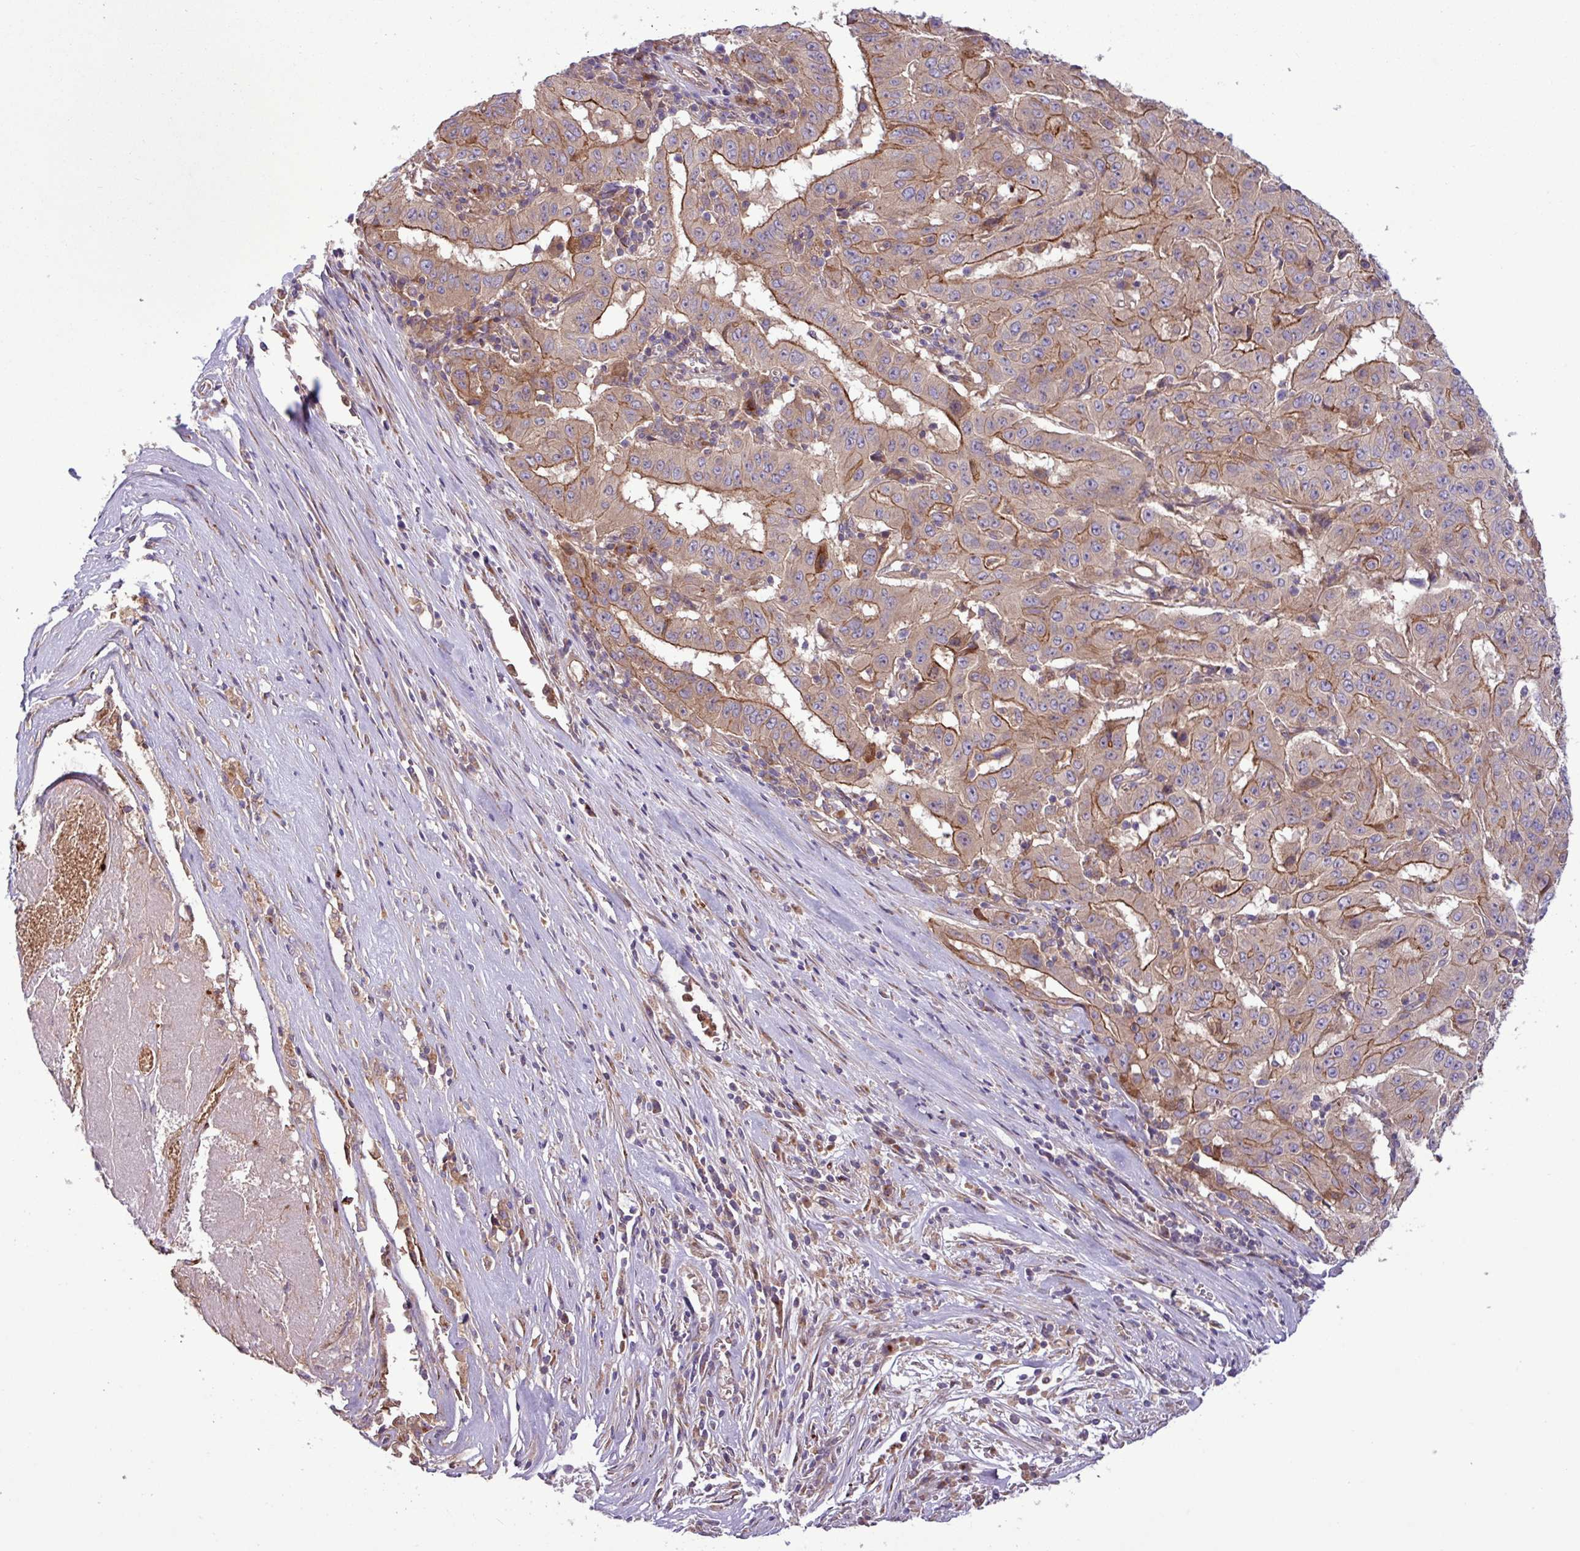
{"staining": {"intensity": "moderate", "quantity": "25%-75%", "location": "cytoplasmic/membranous"}, "tissue": "pancreatic cancer", "cell_type": "Tumor cells", "image_type": "cancer", "snomed": [{"axis": "morphology", "description": "Adenocarcinoma, NOS"}, {"axis": "topography", "description": "Pancreas"}], "caption": "About 25%-75% of tumor cells in human pancreatic cancer demonstrate moderate cytoplasmic/membranous protein expression as visualized by brown immunohistochemical staining.", "gene": "RAB19", "patient": {"sex": "male", "age": 63}}